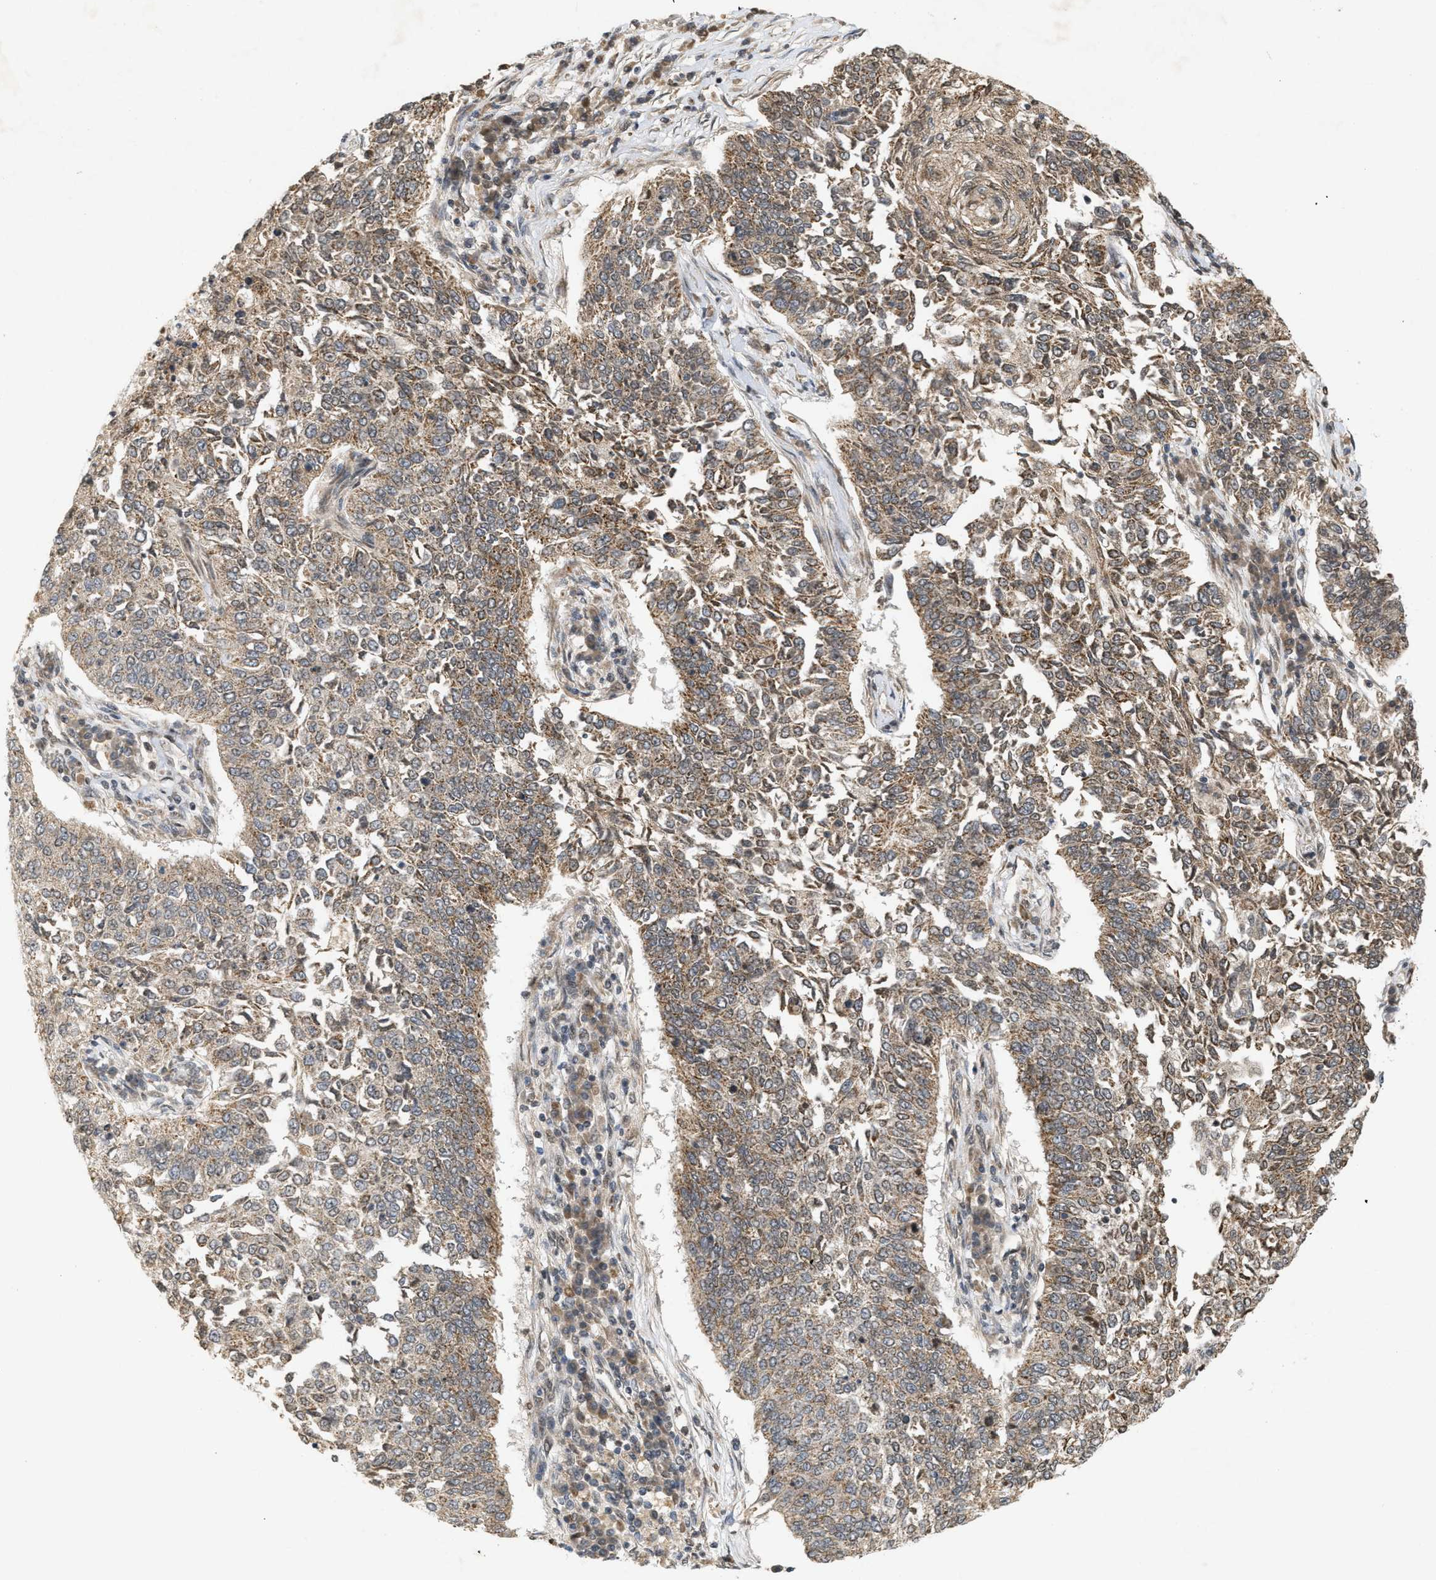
{"staining": {"intensity": "moderate", "quantity": ">75%", "location": "cytoplasmic/membranous"}, "tissue": "lung cancer", "cell_type": "Tumor cells", "image_type": "cancer", "snomed": [{"axis": "morphology", "description": "Normal tissue, NOS"}, {"axis": "morphology", "description": "Squamous cell carcinoma, NOS"}, {"axis": "topography", "description": "Cartilage tissue"}, {"axis": "topography", "description": "Bronchus"}, {"axis": "topography", "description": "Lung"}], "caption": "Immunohistochemical staining of human lung cancer (squamous cell carcinoma) reveals medium levels of moderate cytoplasmic/membranous protein expression in about >75% of tumor cells.", "gene": "PRKD1", "patient": {"sex": "female", "age": 49}}